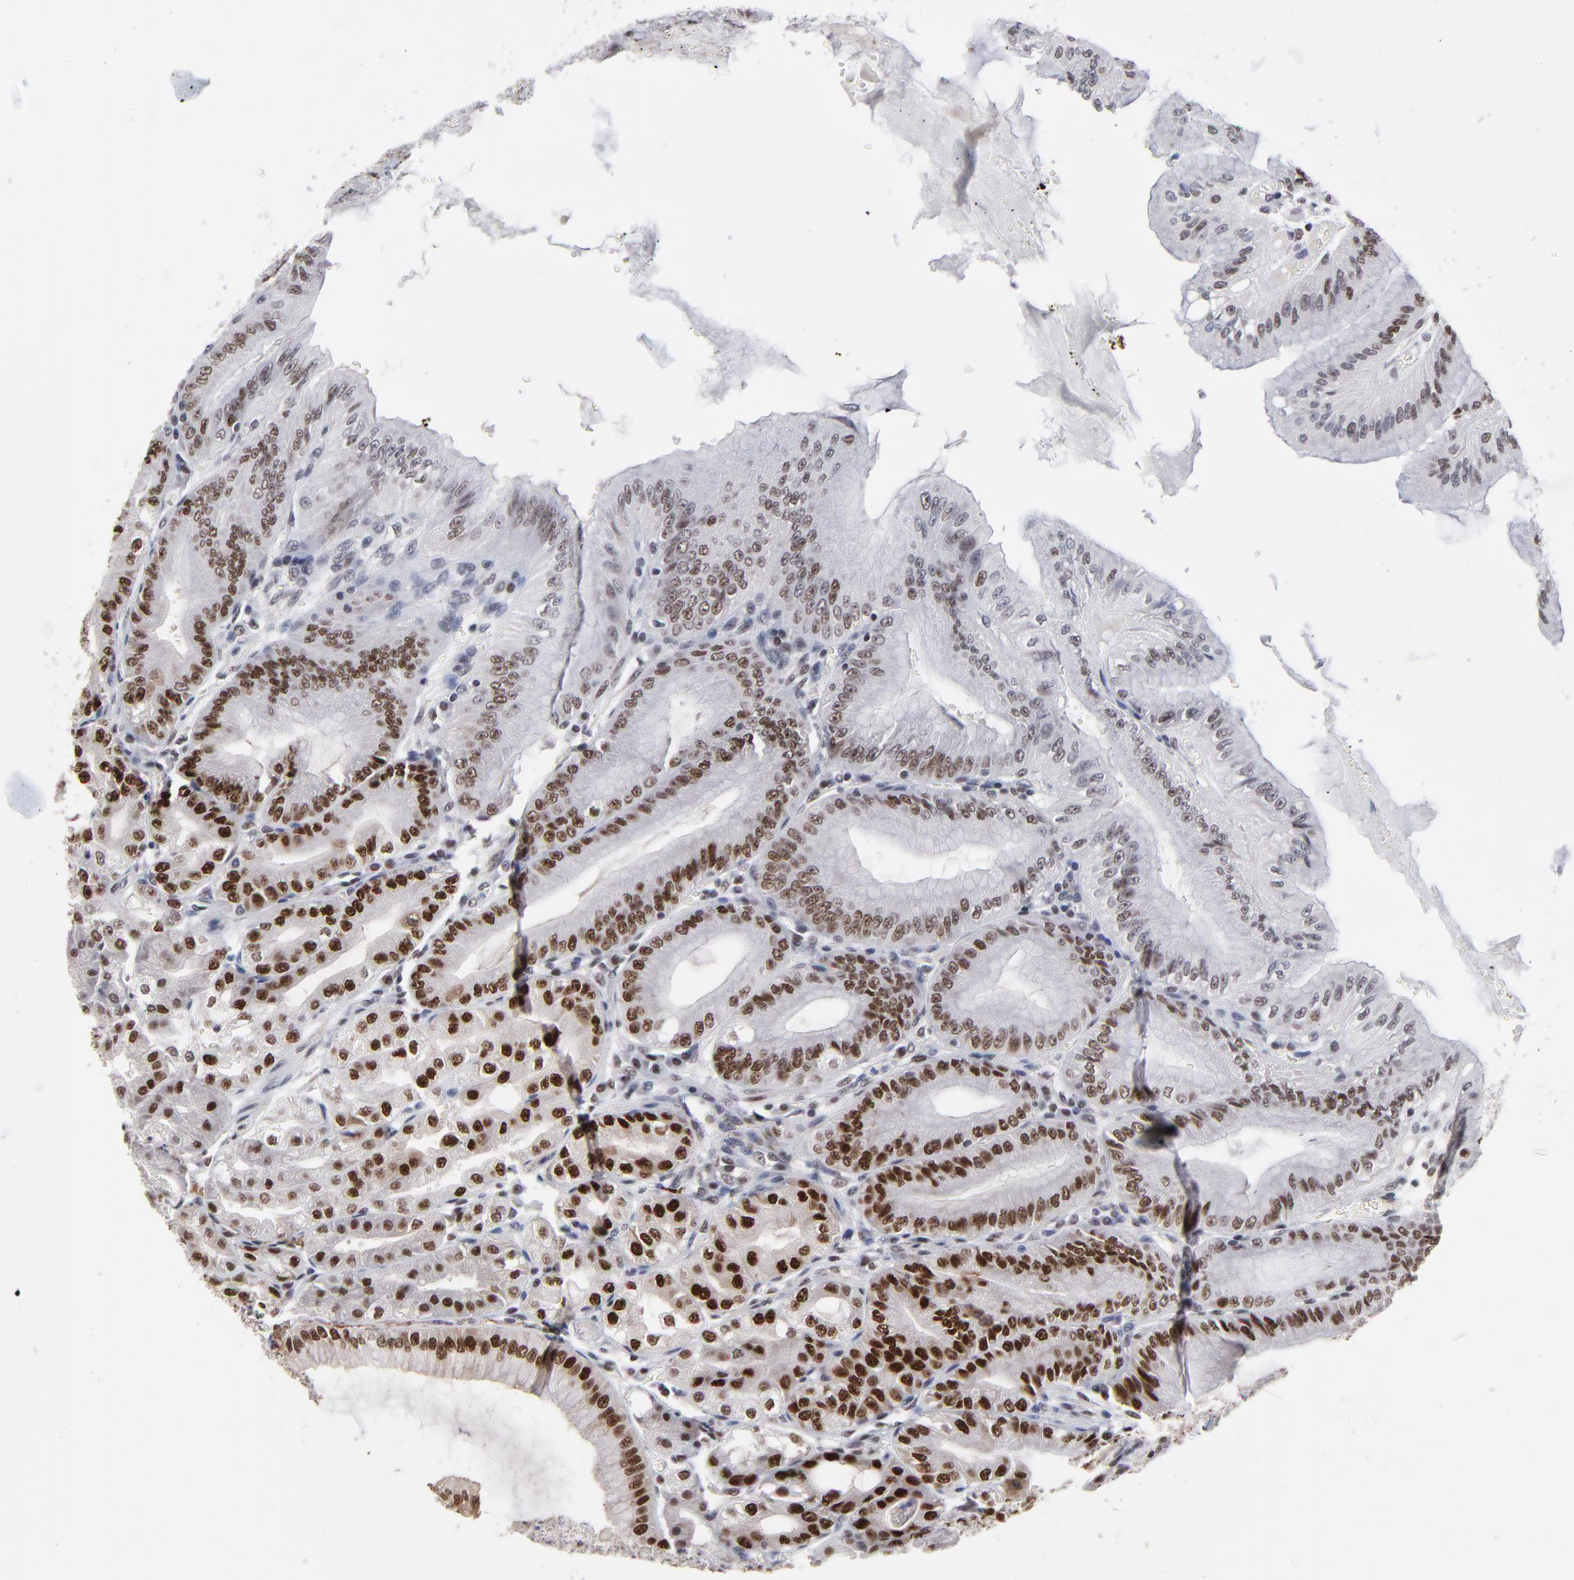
{"staining": {"intensity": "moderate", "quantity": "25%-75%", "location": "nuclear"}, "tissue": "stomach", "cell_type": "Glandular cells", "image_type": "normal", "snomed": [{"axis": "morphology", "description": "Normal tissue, NOS"}, {"axis": "topography", "description": "Stomach, lower"}], "caption": "Stomach stained with IHC demonstrates moderate nuclear expression in approximately 25%-75% of glandular cells. (DAB (3,3'-diaminobenzidine) = brown stain, brightfield microscopy at high magnification).", "gene": "OGFOD1", "patient": {"sex": "male", "age": 71}}